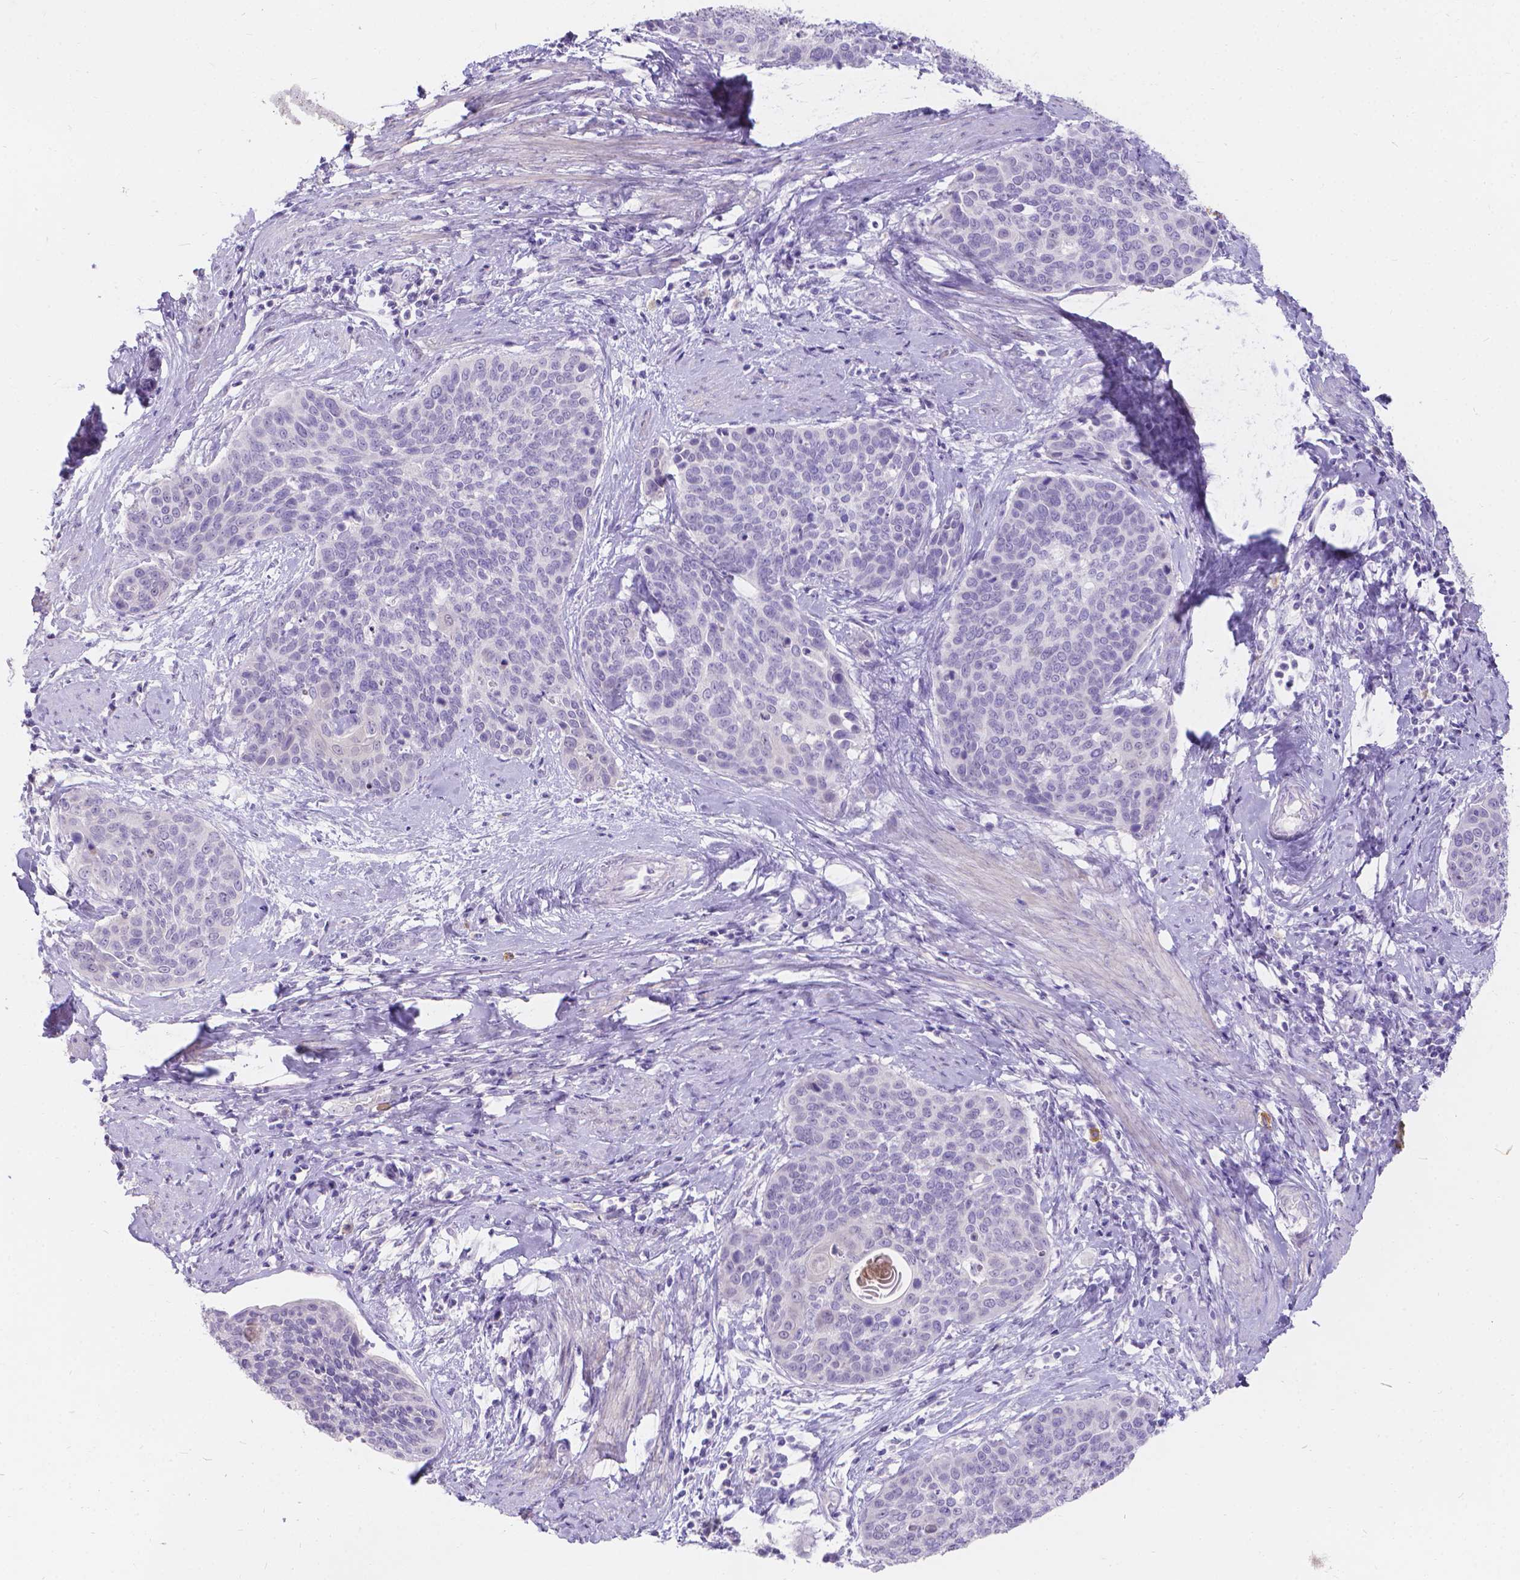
{"staining": {"intensity": "negative", "quantity": "none", "location": "none"}, "tissue": "cervical cancer", "cell_type": "Tumor cells", "image_type": "cancer", "snomed": [{"axis": "morphology", "description": "Squamous cell carcinoma, NOS"}, {"axis": "topography", "description": "Cervix"}], "caption": "Immunohistochemistry of human squamous cell carcinoma (cervical) displays no staining in tumor cells.", "gene": "GNRHR", "patient": {"sex": "female", "age": 69}}